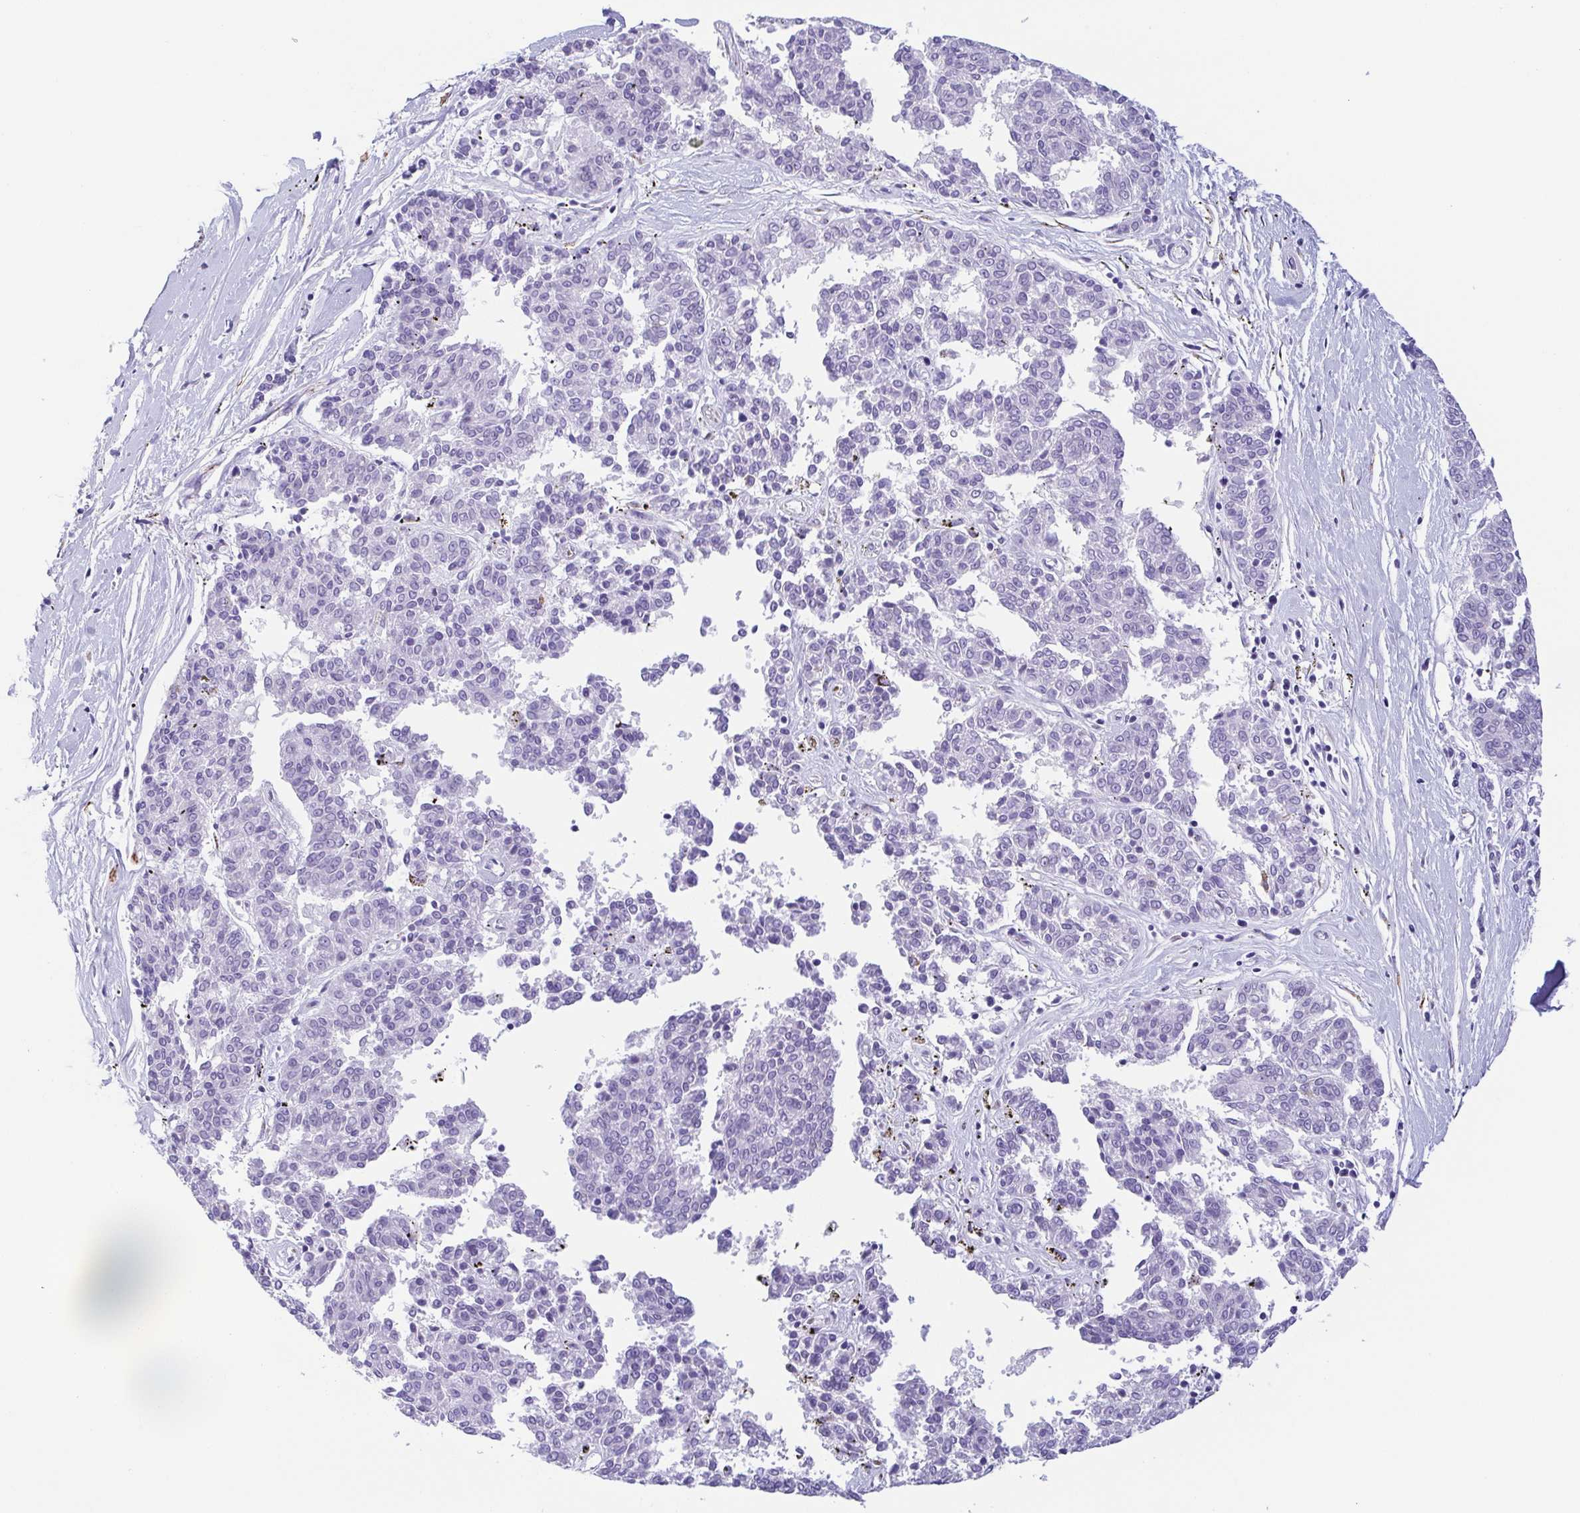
{"staining": {"intensity": "negative", "quantity": "none", "location": "none"}, "tissue": "melanoma", "cell_type": "Tumor cells", "image_type": "cancer", "snomed": [{"axis": "morphology", "description": "Malignant melanoma, NOS"}, {"axis": "topography", "description": "Skin"}], "caption": "Immunohistochemical staining of human melanoma exhibits no significant positivity in tumor cells.", "gene": "SULT1B1", "patient": {"sex": "female", "age": 72}}